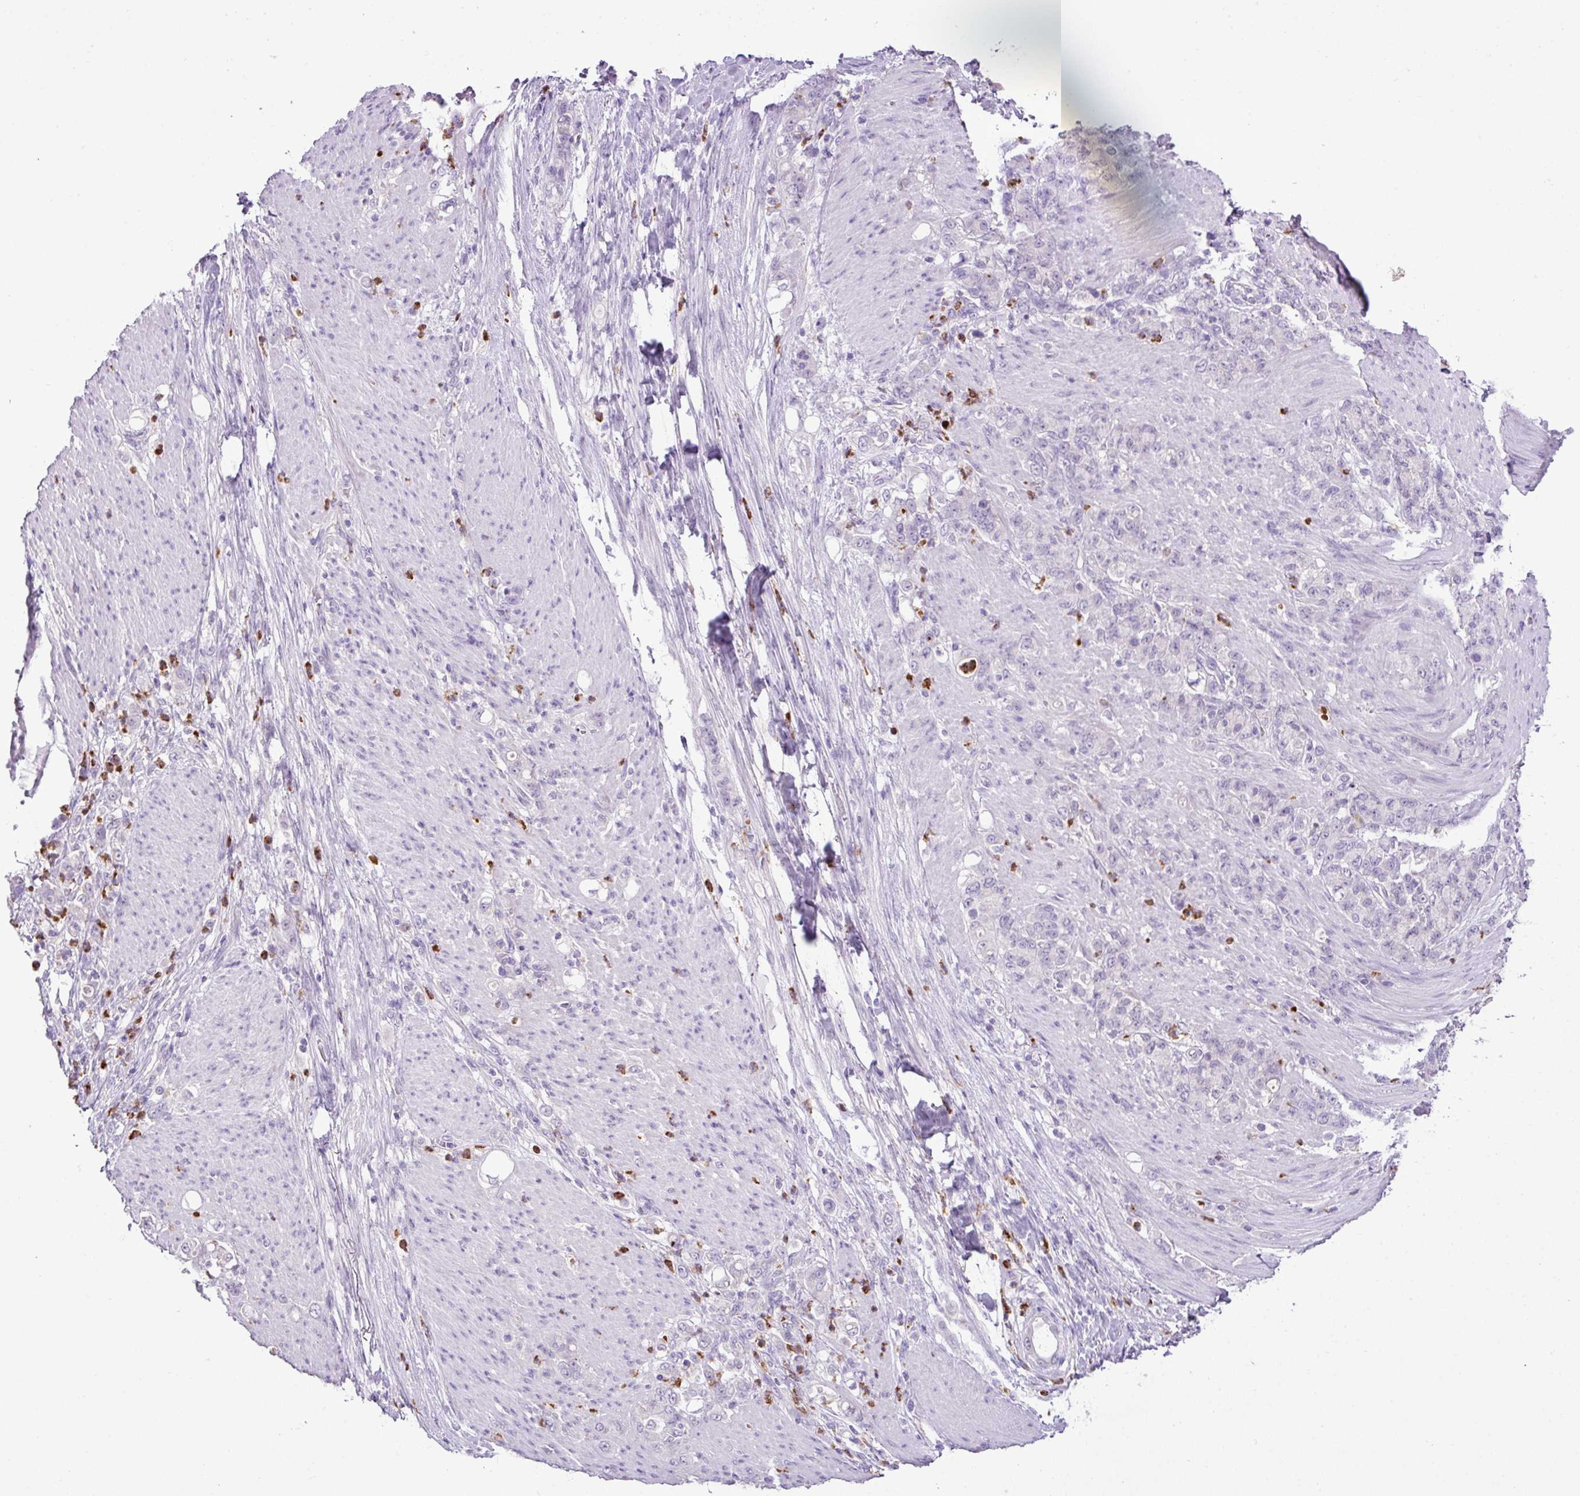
{"staining": {"intensity": "negative", "quantity": "none", "location": "none"}, "tissue": "stomach cancer", "cell_type": "Tumor cells", "image_type": "cancer", "snomed": [{"axis": "morphology", "description": "Adenocarcinoma, NOS"}, {"axis": "topography", "description": "Stomach"}], "caption": "Immunohistochemical staining of adenocarcinoma (stomach) reveals no significant expression in tumor cells.", "gene": "HTR3E", "patient": {"sex": "female", "age": 79}}